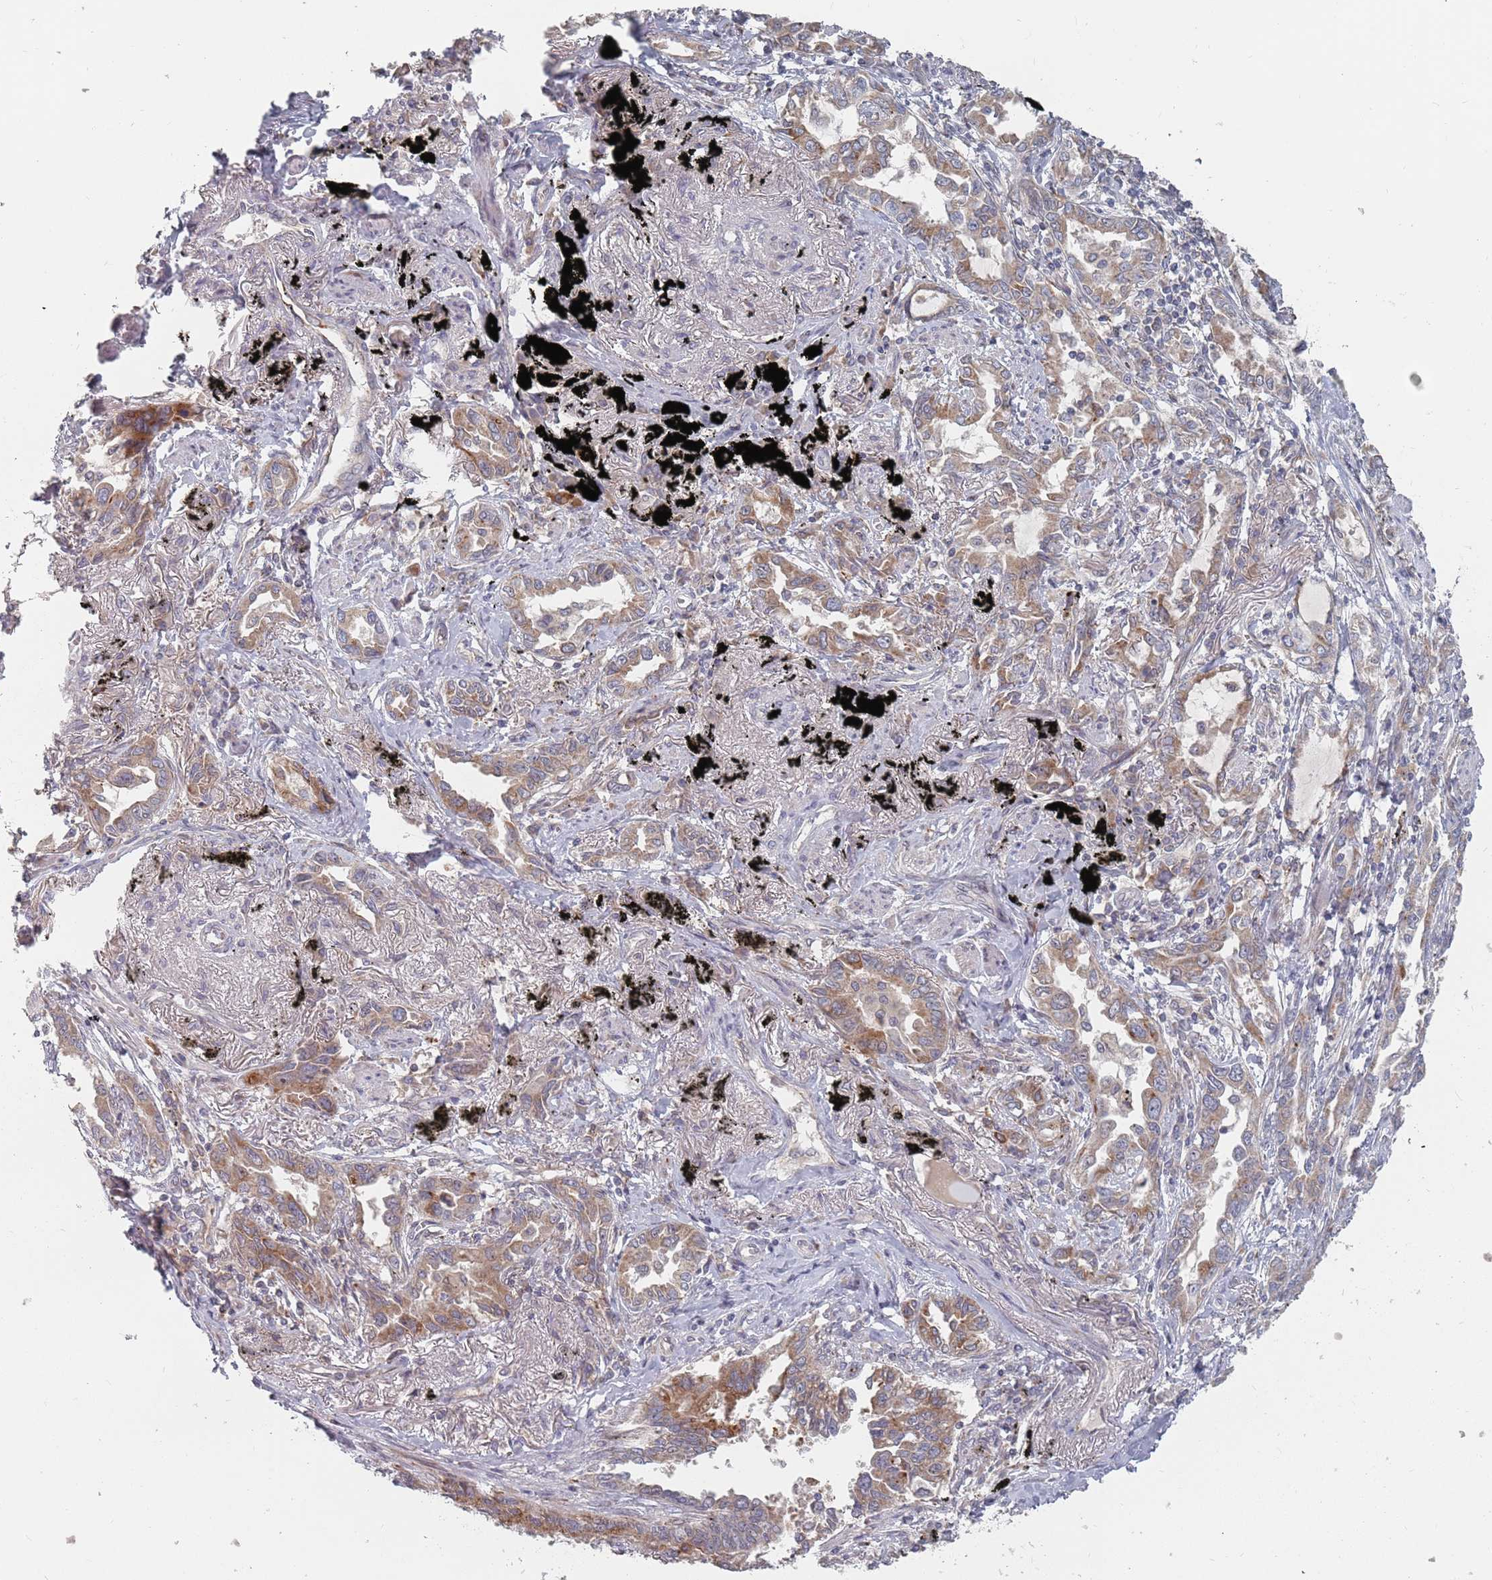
{"staining": {"intensity": "moderate", "quantity": "25%-75%", "location": "cytoplasmic/membranous"}, "tissue": "lung cancer", "cell_type": "Tumor cells", "image_type": "cancer", "snomed": [{"axis": "morphology", "description": "Adenocarcinoma, NOS"}, {"axis": "topography", "description": "Lung"}], "caption": "Brown immunohistochemical staining in human adenocarcinoma (lung) demonstrates moderate cytoplasmic/membranous expression in about 25%-75% of tumor cells.", "gene": "ADAL", "patient": {"sex": "male", "age": 67}}